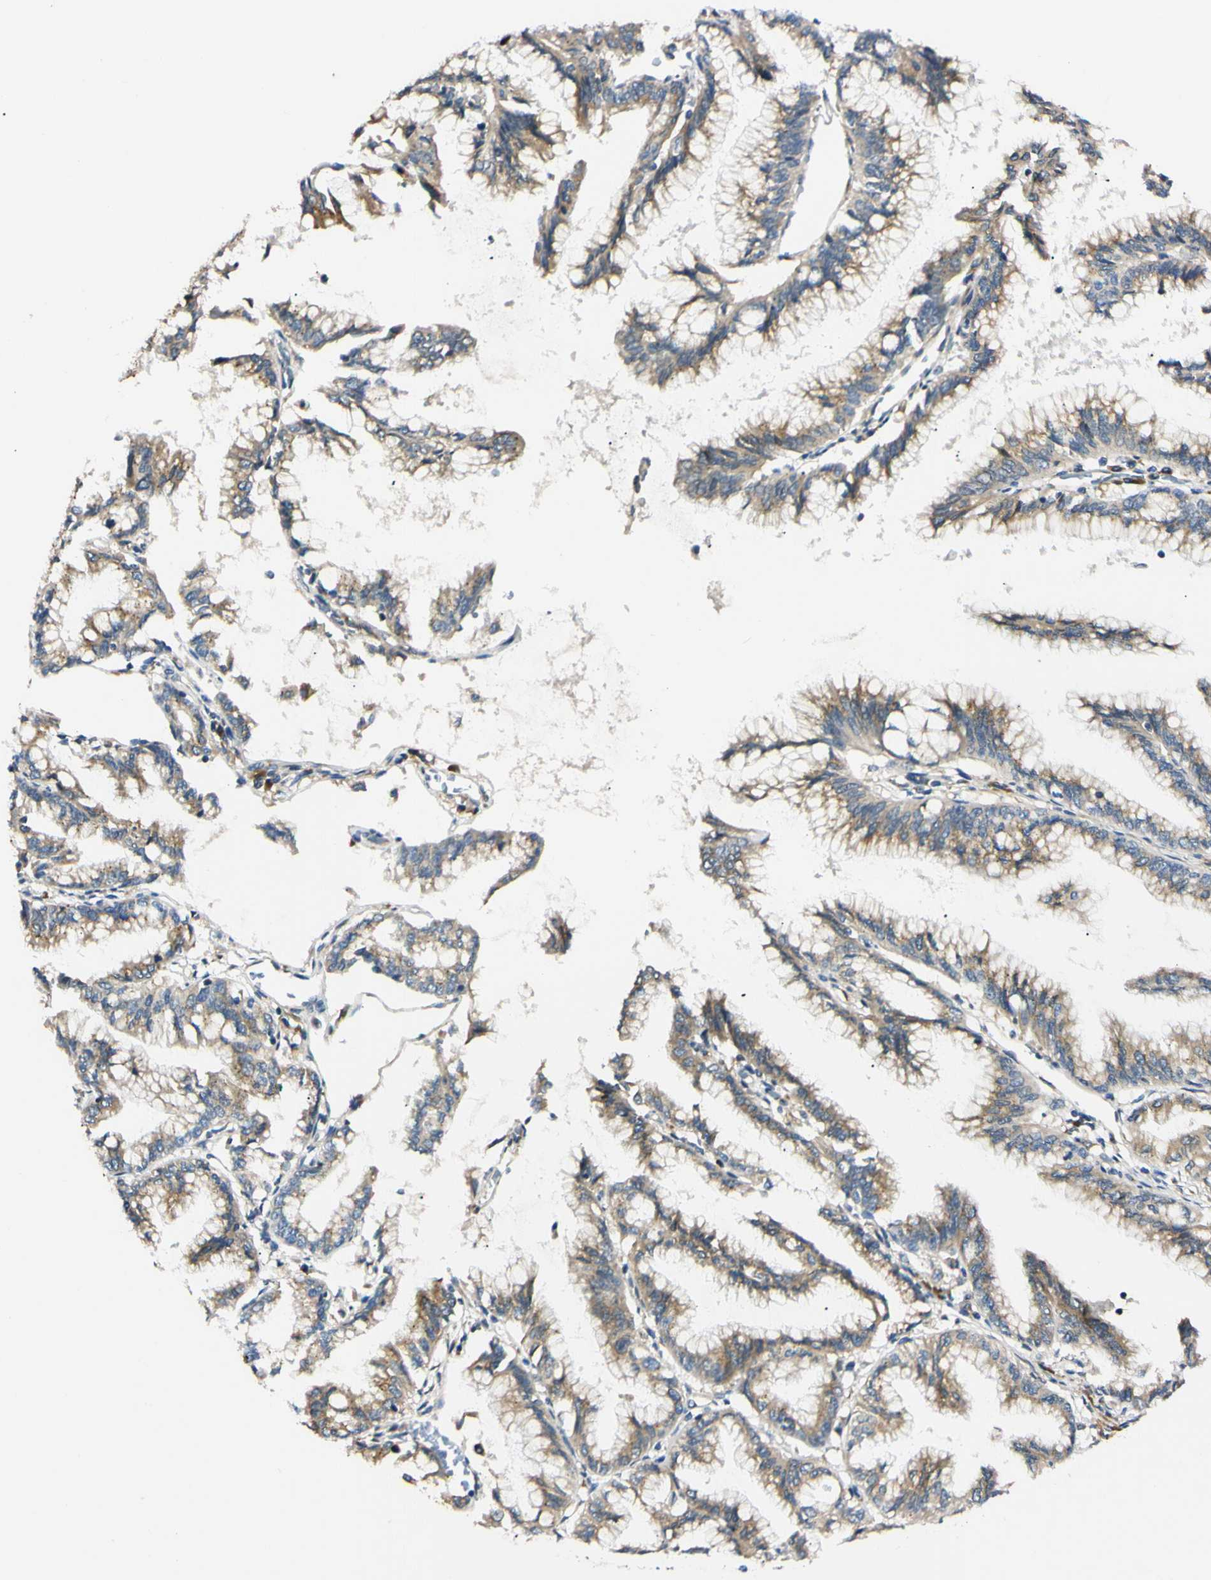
{"staining": {"intensity": "weak", "quantity": ">75%", "location": "cytoplasmic/membranous"}, "tissue": "pancreatic cancer", "cell_type": "Tumor cells", "image_type": "cancer", "snomed": [{"axis": "morphology", "description": "Adenocarcinoma, NOS"}, {"axis": "topography", "description": "Pancreas"}], "caption": "Immunohistochemical staining of pancreatic cancer (adenocarcinoma) shows low levels of weak cytoplasmic/membranous protein staining in approximately >75% of tumor cells.", "gene": "IER3IP1", "patient": {"sex": "female", "age": 64}}